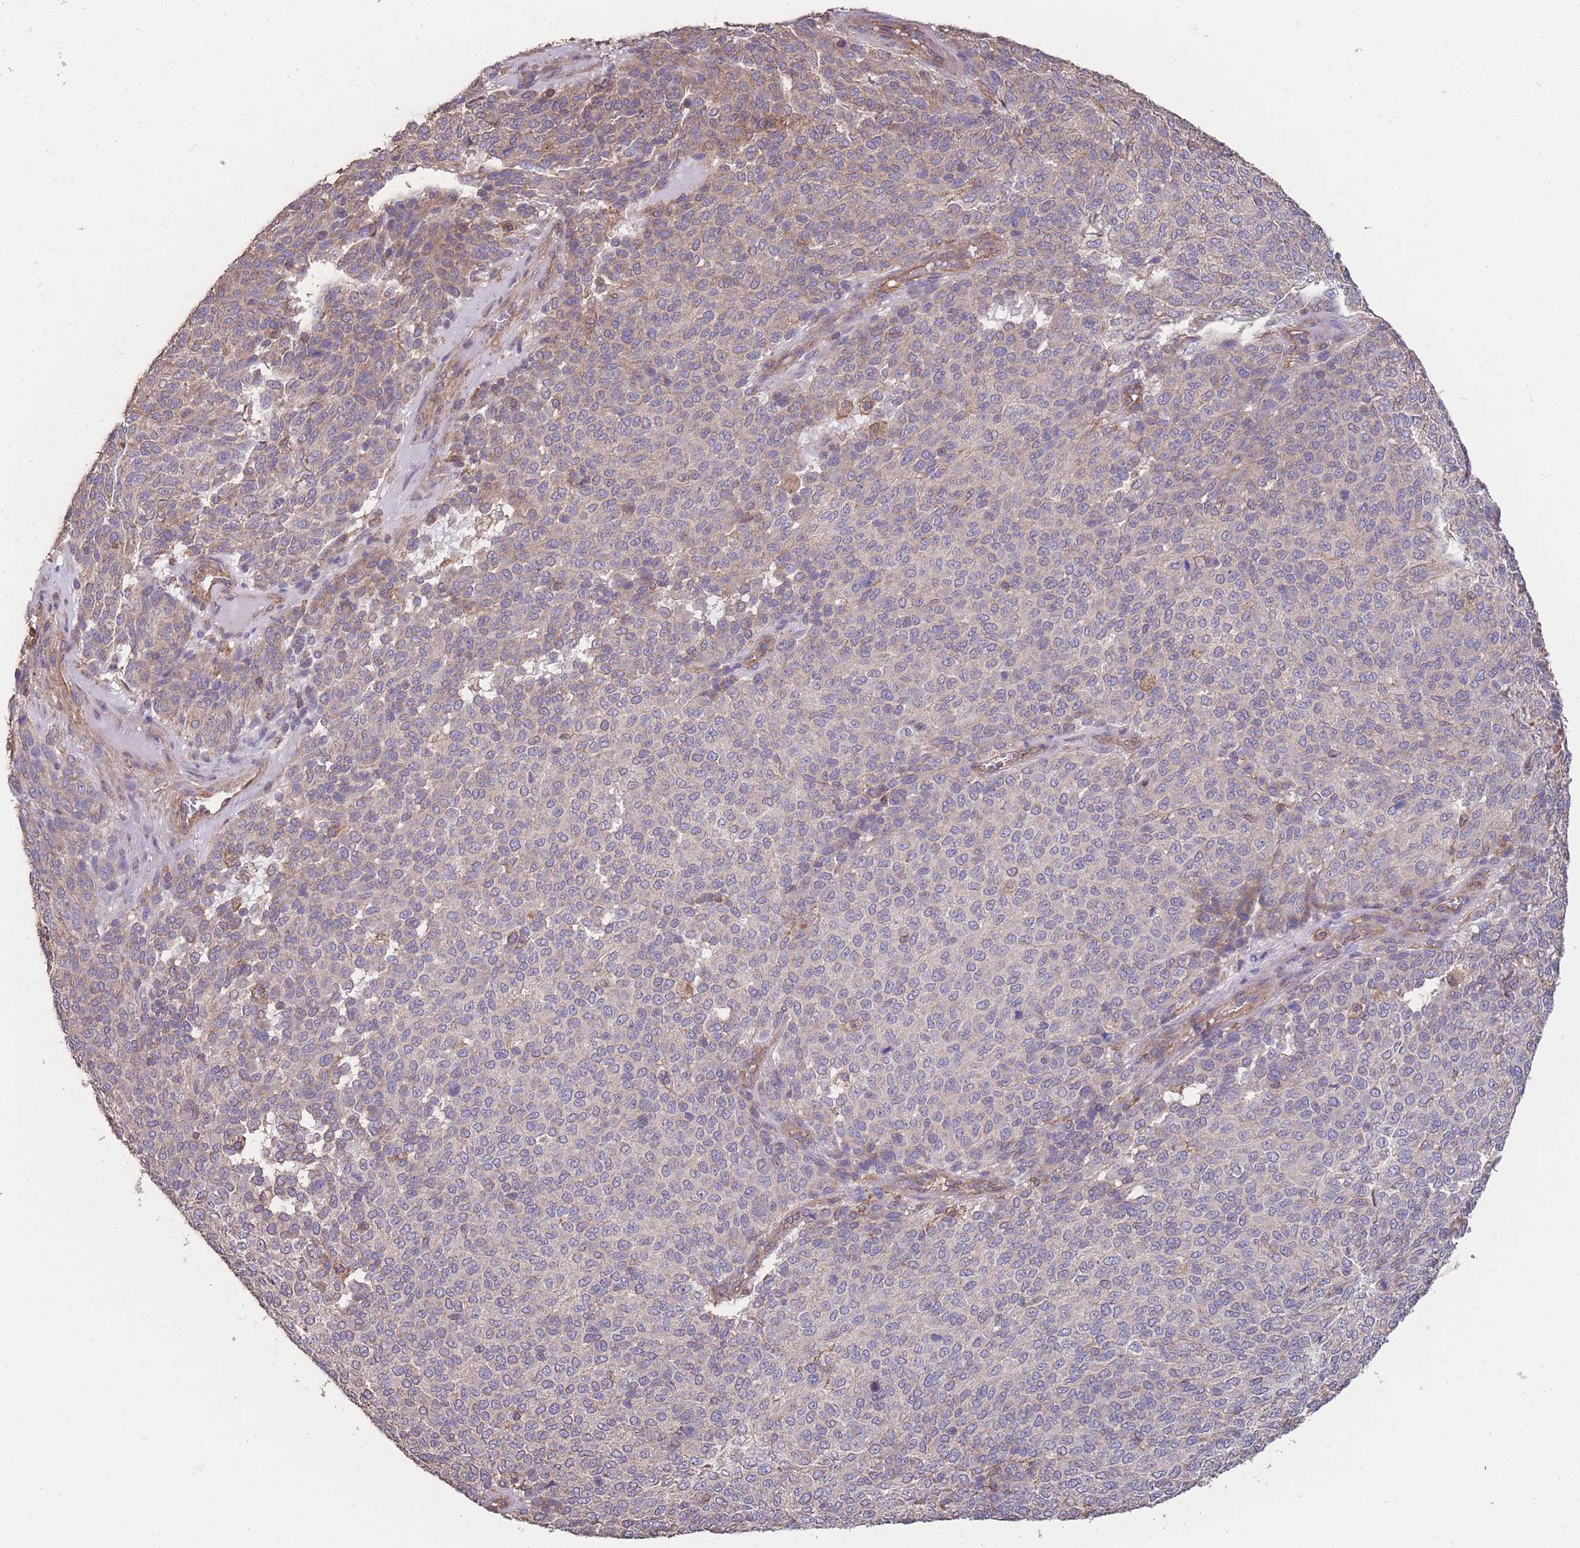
{"staining": {"intensity": "weak", "quantity": "<25%", "location": "cytoplasmic/membranous"}, "tissue": "melanoma", "cell_type": "Tumor cells", "image_type": "cancer", "snomed": [{"axis": "morphology", "description": "Malignant melanoma, NOS"}, {"axis": "topography", "description": "Skin"}], "caption": "A histopathology image of human melanoma is negative for staining in tumor cells.", "gene": "NUDT21", "patient": {"sex": "male", "age": 49}}